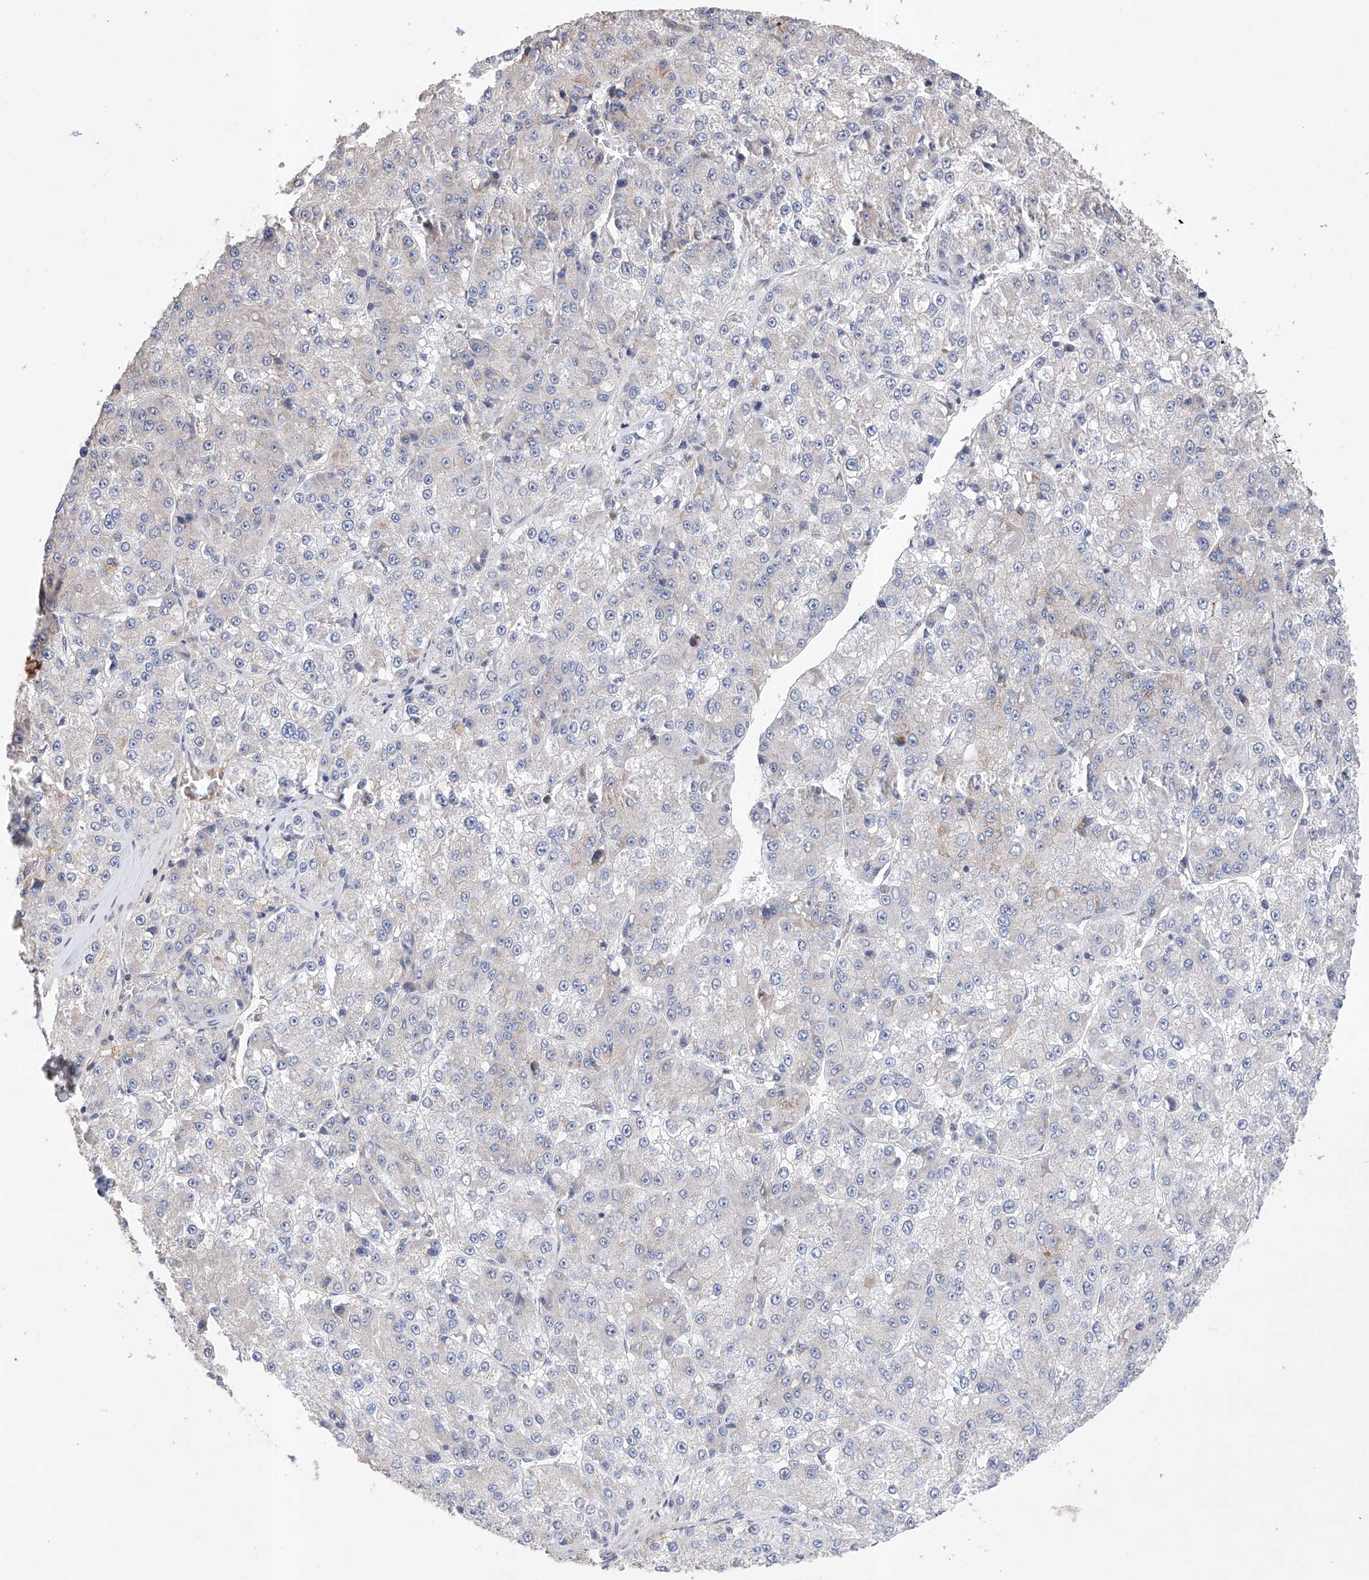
{"staining": {"intensity": "negative", "quantity": "none", "location": "none"}, "tissue": "liver cancer", "cell_type": "Tumor cells", "image_type": "cancer", "snomed": [{"axis": "morphology", "description": "Carcinoma, Hepatocellular, NOS"}, {"axis": "topography", "description": "Liver"}], "caption": "Tumor cells are negative for protein expression in human hepatocellular carcinoma (liver).", "gene": "AFG1L", "patient": {"sex": "female", "age": 73}}